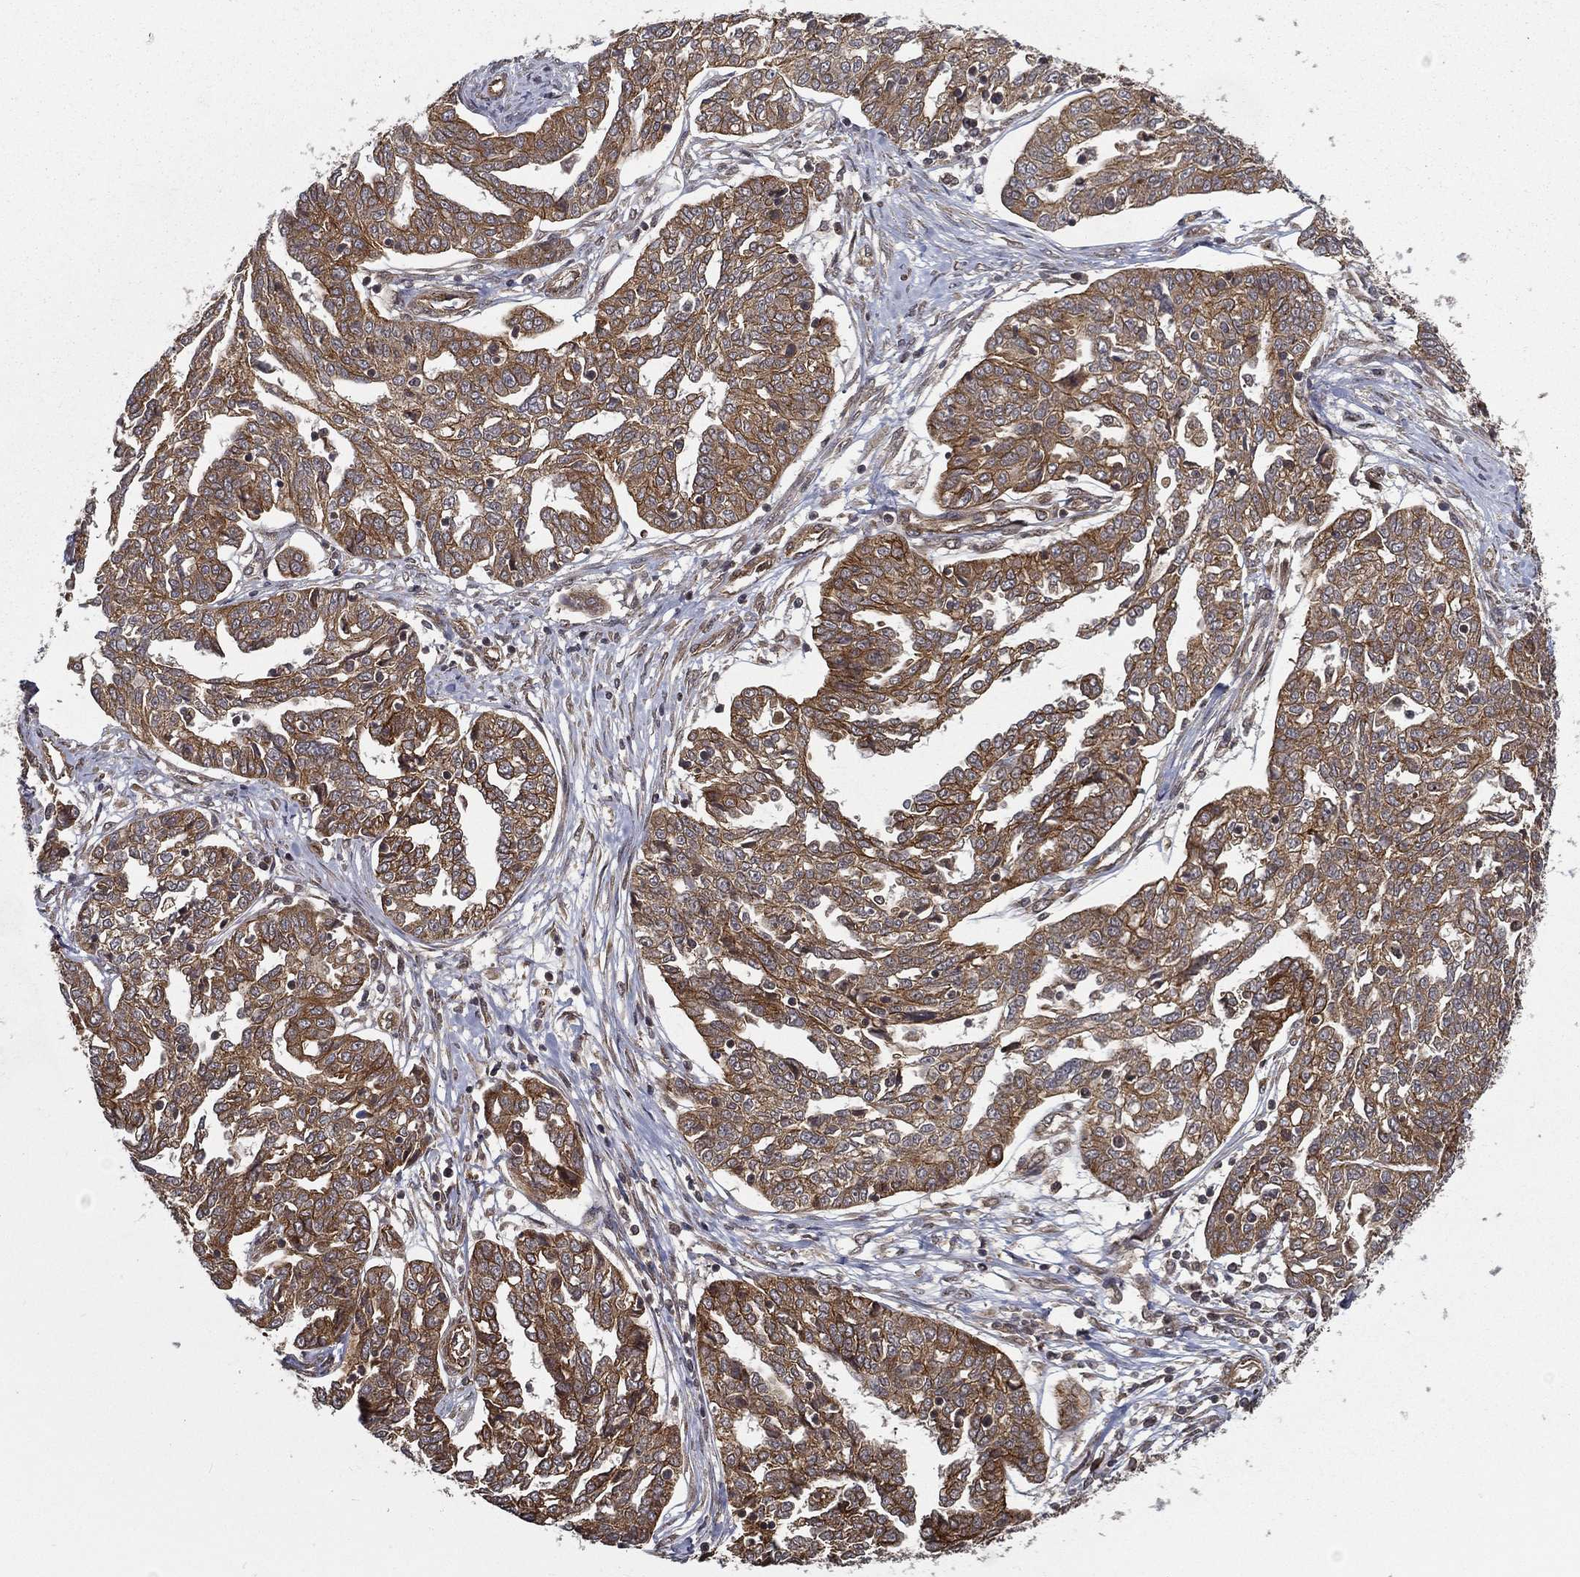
{"staining": {"intensity": "moderate", "quantity": ">75%", "location": "cytoplasmic/membranous"}, "tissue": "ovarian cancer", "cell_type": "Tumor cells", "image_type": "cancer", "snomed": [{"axis": "morphology", "description": "Cystadenocarcinoma, serous, NOS"}, {"axis": "topography", "description": "Ovary"}], "caption": "A brown stain shows moderate cytoplasmic/membranous expression of a protein in ovarian serous cystadenocarcinoma tumor cells.", "gene": "UACA", "patient": {"sex": "female", "age": 67}}